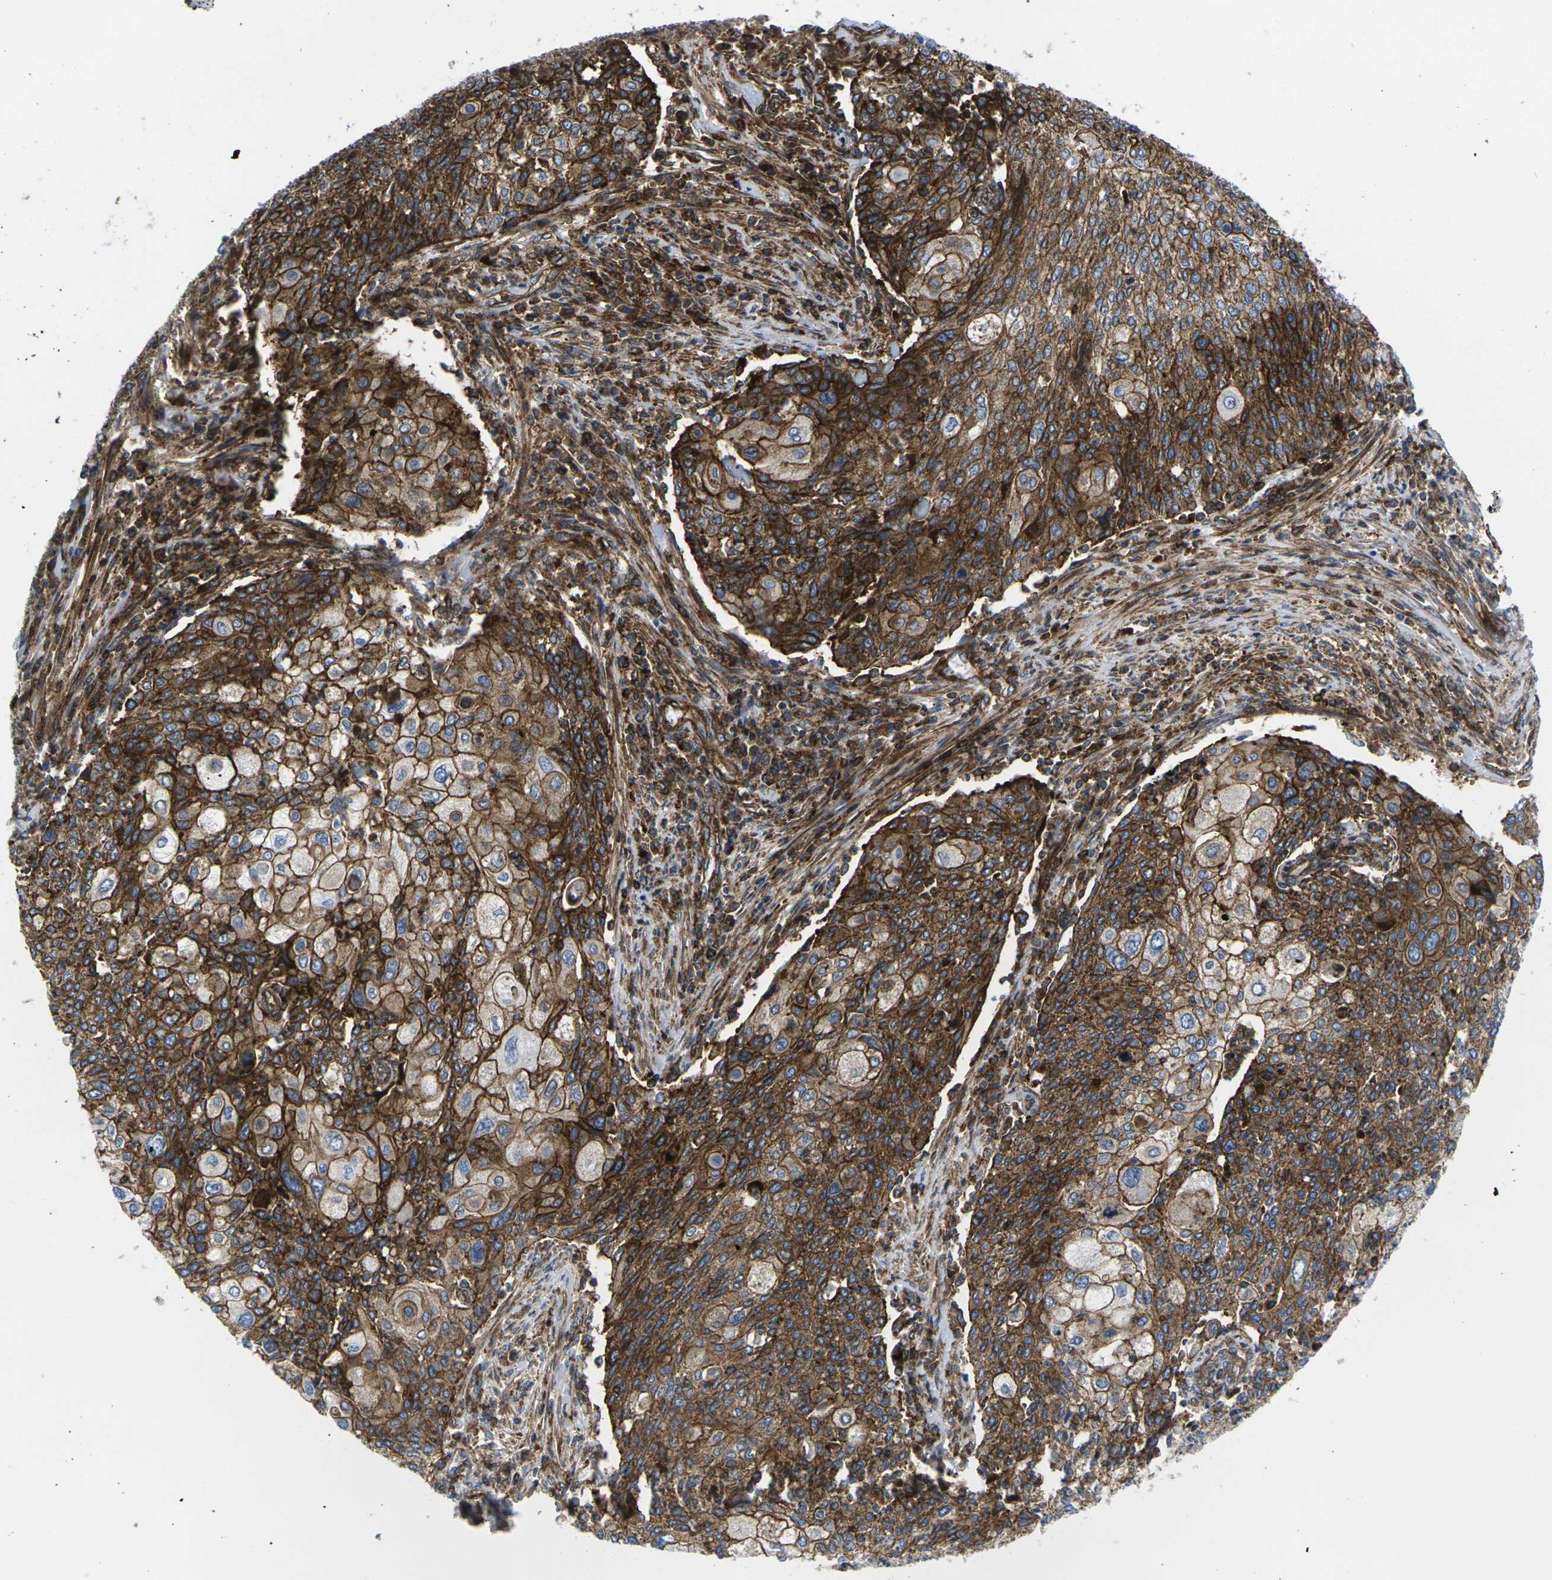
{"staining": {"intensity": "strong", "quantity": ">75%", "location": "cytoplasmic/membranous"}, "tissue": "cervical cancer", "cell_type": "Tumor cells", "image_type": "cancer", "snomed": [{"axis": "morphology", "description": "Squamous cell carcinoma, NOS"}, {"axis": "topography", "description": "Cervix"}], "caption": "Tumor cells reveal high levels of strong cytoplasmic/membranous expression in about >75% of cells in human cervical cancer. The staining was performed using DAB, with brown indicating positive protein expression. Nuclei are stained blue with hematoxylin.", "gene": "IQGAP1", "patient": {"sex": "female", "age": 40}}